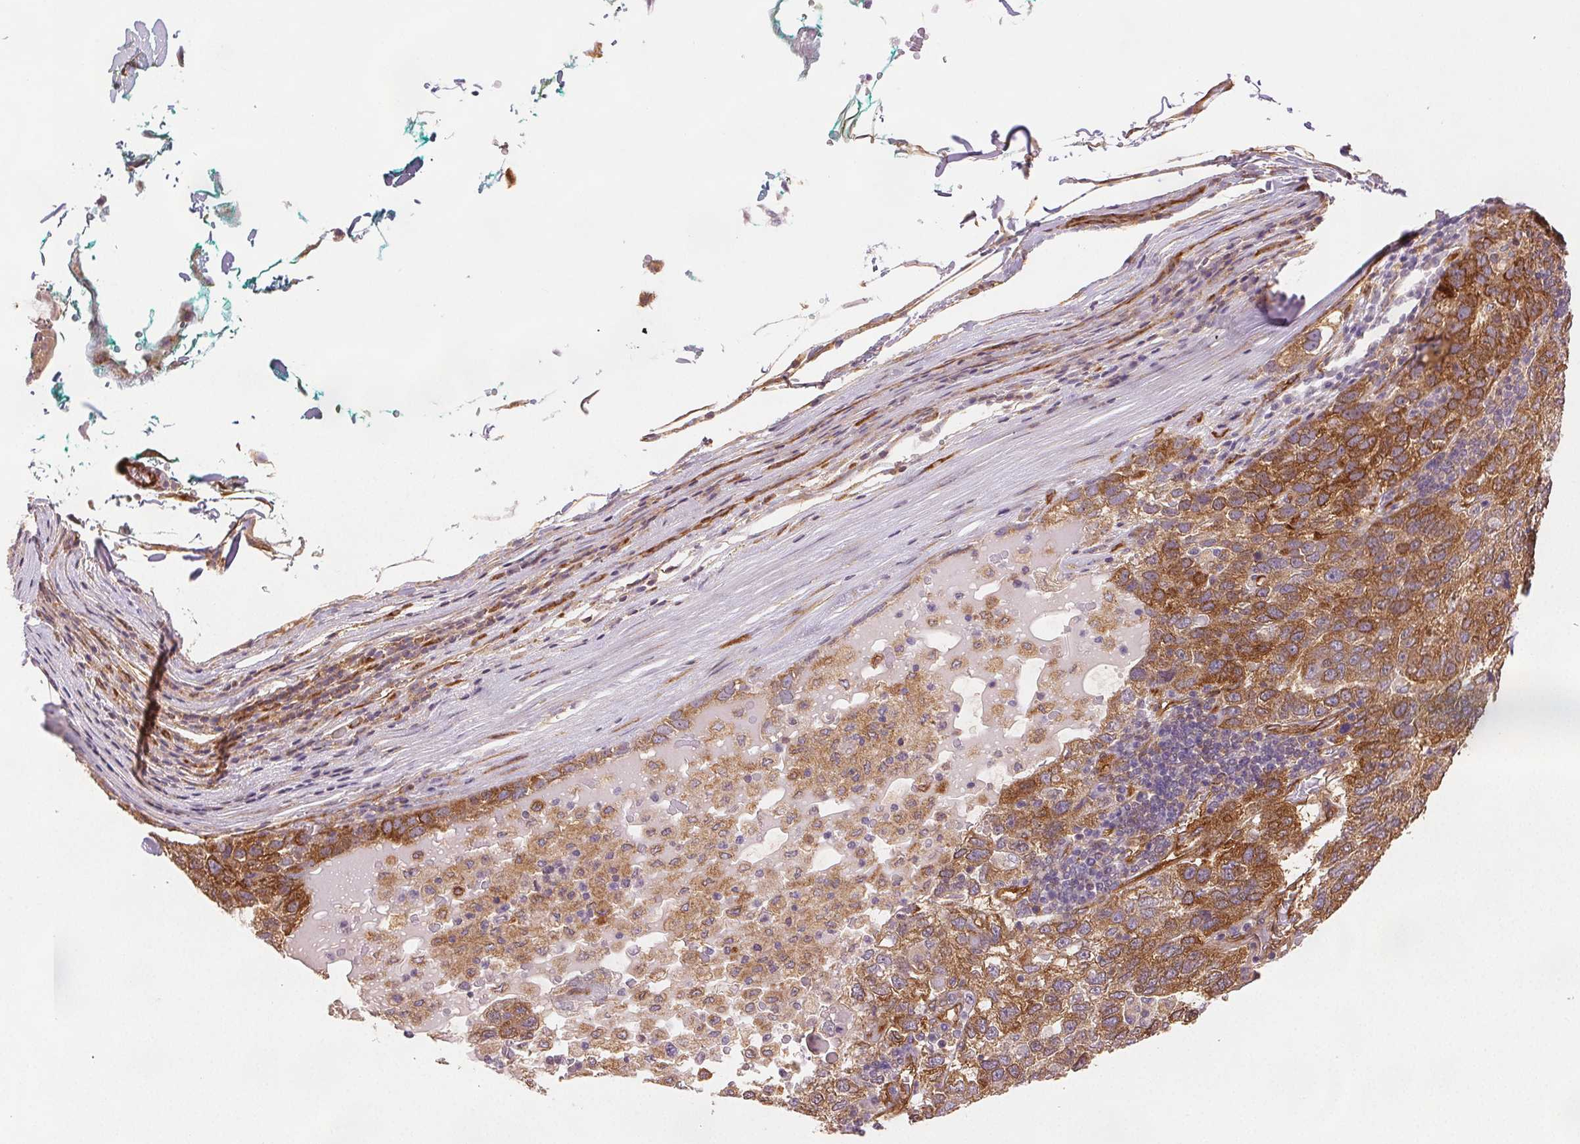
{"staining": {"intensity": "moderate", "quantity": ">75%", "location": "cytoplasmic/membranous"}, "tissue": "pancreatic cancer", "cell_type": "Tumor cells", "image_type": "cancer", "snomed": [{"axis": "morphology", "description": "Adenocarcinoma, NOS"}, {"axis": "topography", "description": "Pancreas"}], "caption": "IHC of human adenocarcinoma (pancreatic) exhibits medium levels of moderate cytoplasmic/membranous positivity in about >75% of tumor cells. Using DAB (brown) and hematoxylin (blue) stains, captured at high magnification using brightfield microscopy.", "gene": "DIAPH2", "patient": {"sex": "female", "age": 61}}